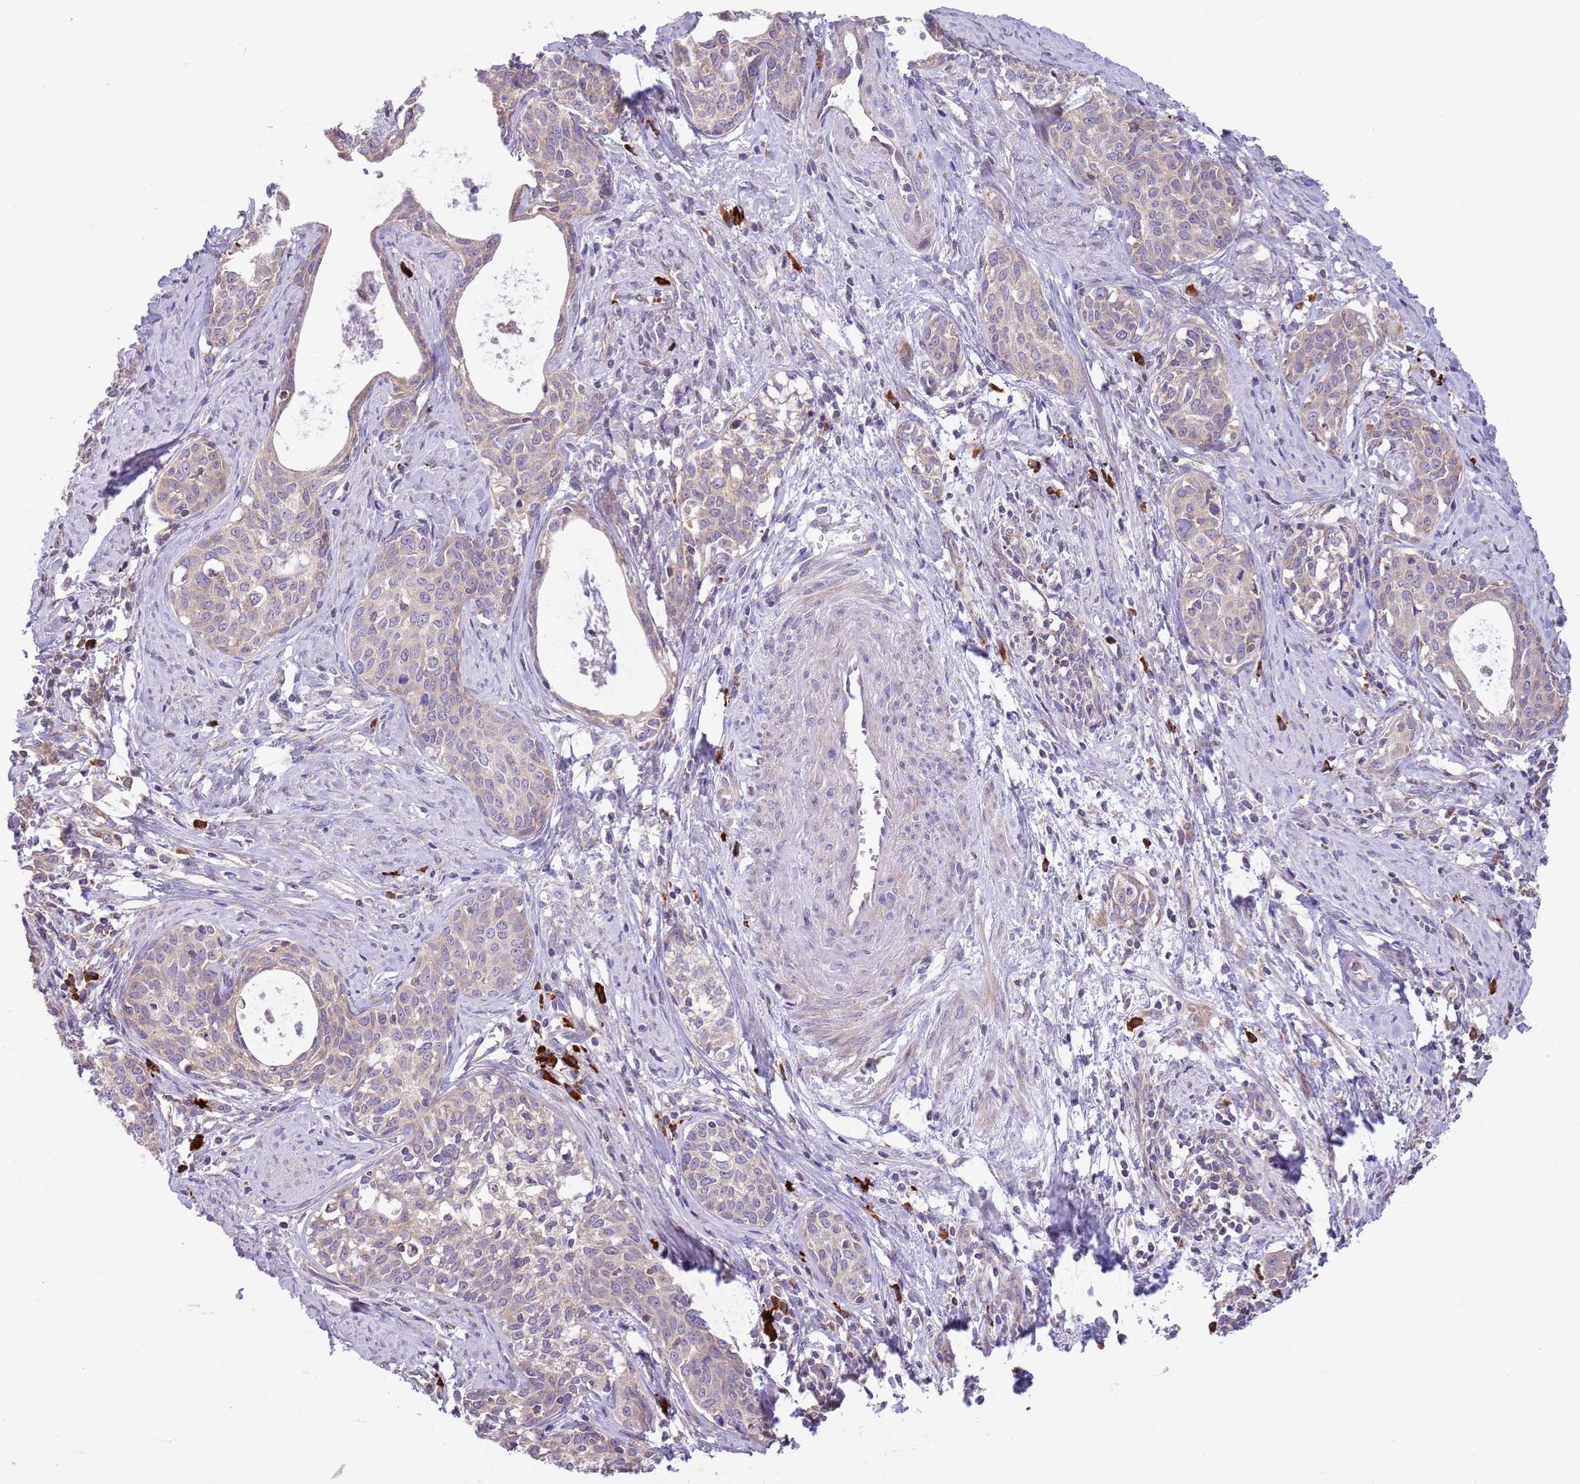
{"staining": {"intensity": "weak", "quantity": "25%-75%", "location": "cytoplasmic/membranous"}, "tissue": "cervical cancer", "cell_type": "Tumor cells", "image_type": "cancer", "snomed": [{"axis": "morphology", "description": "Squamous cell carcinoma, NOS"}, {"axis": "topography", "description": "Cervix"}], "caption": "Immunohistochemistry (IHC) of human cervical cancer demonstrates low levels of weak cytoplasmic/membranous staining in approximately 25%-75% of tumor cells.", "gene": "DAND5", "patient": {"sex": "female", "age": 52}}